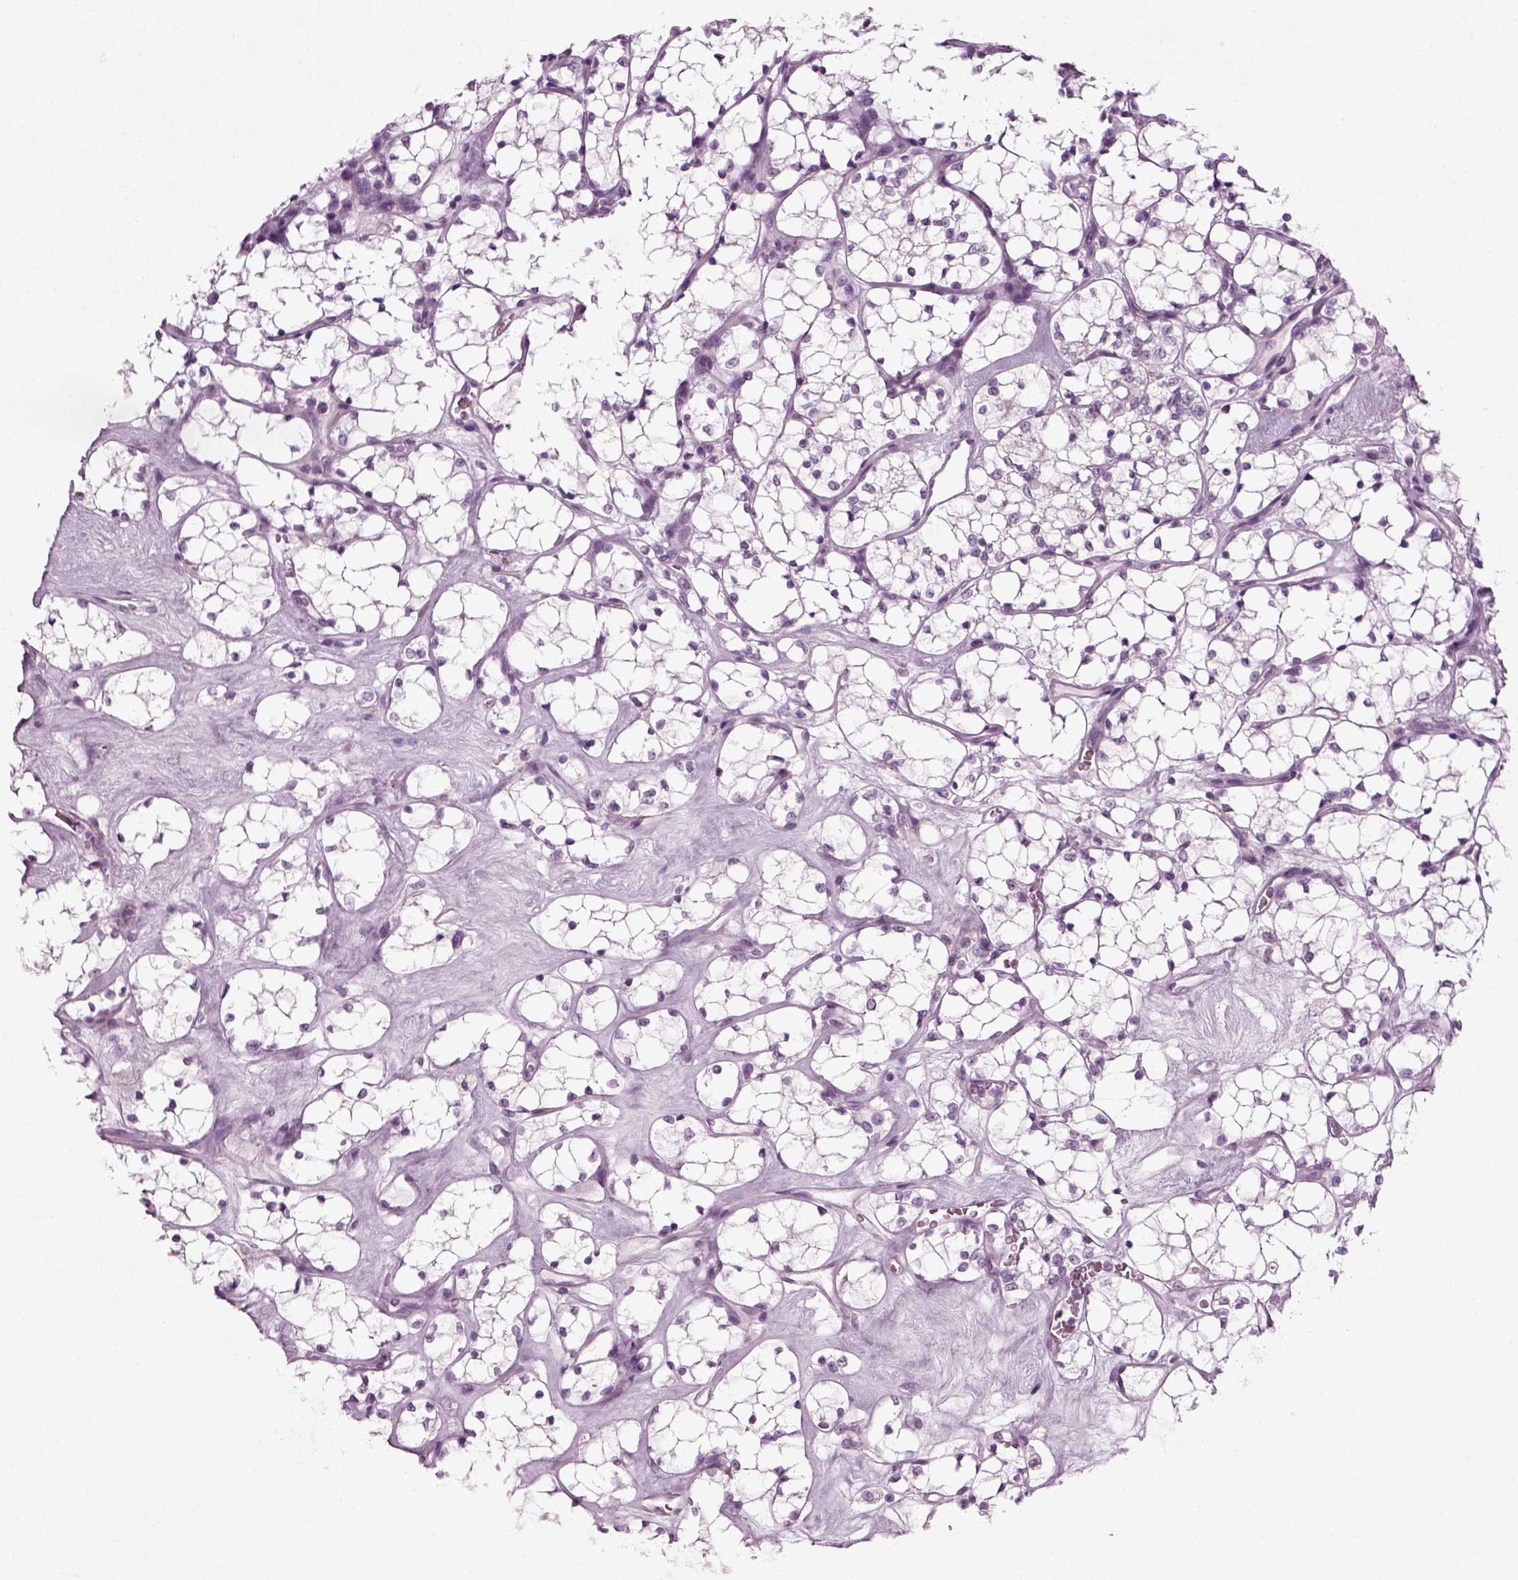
{"staining": {"intensity": "negative", "quantity": "none", "location": "none"}, "tissue": "renal cancer", "cell_type": "Tumor cells", "image_type": "cancer", "snomed": [{"axis": "morphology", "description": "Adenocarcinoma, NOS"}, {"axis": "topography", "description": "Kidney"}], "caption": "A photomicrograph of human adenocarcinoma (renal) is negative for staining in tumor cells.", "gene": "ZC2HC1C", "patient": {"sex": "female", "age": 69}}